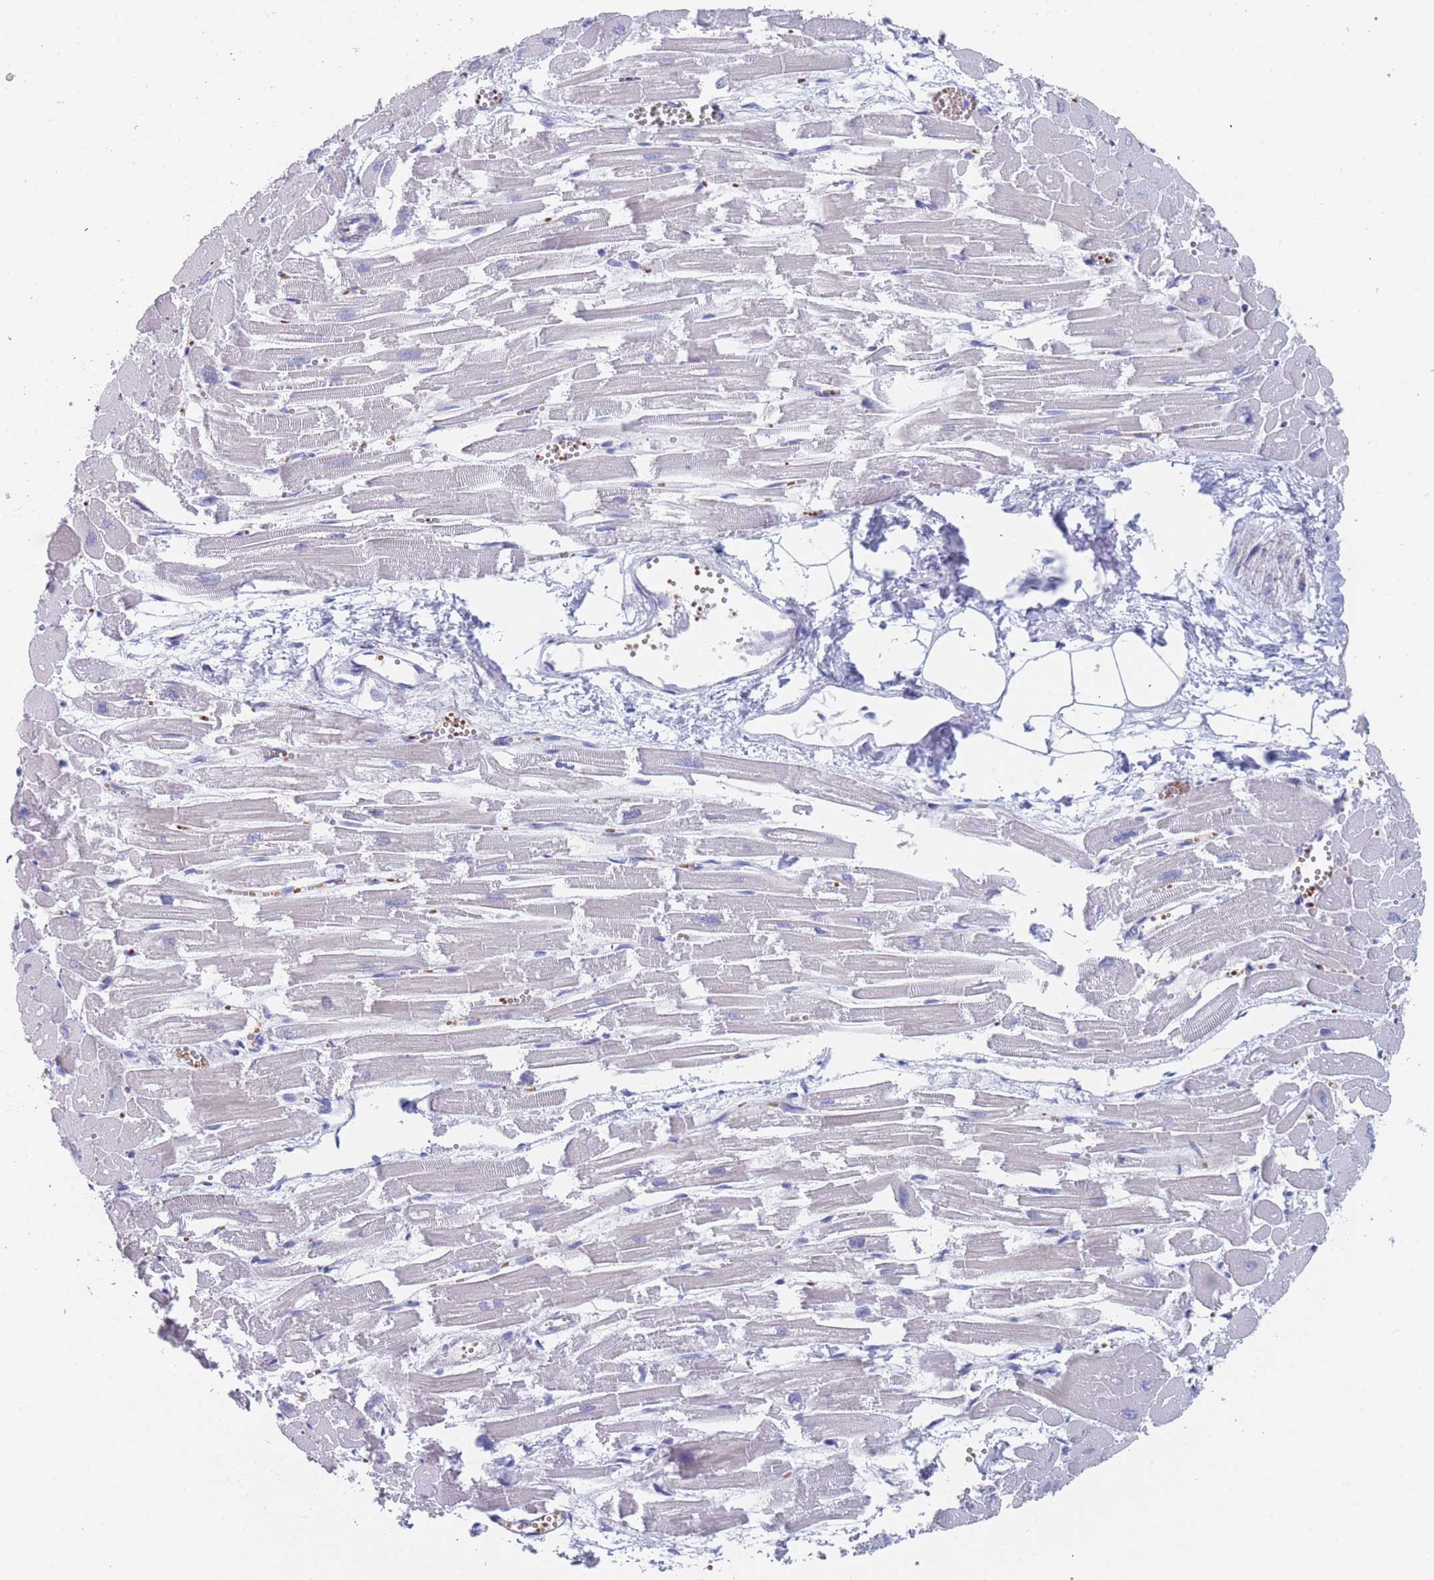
{"staining": {"intensity": "negative", "quantity": "none", "location": "none"}, "tissue": "heart muscle", "cell_type": "Cardiomyocytes", "image_type": "normal", "snomed": [{"axis": "morphology", "description": "Normal tissue, NOS"}, {"axis": "topography", "description": "Heart"}], "caption": "A micrograph of heart muscle stained for a protein exhibits no brown staining in cardiomyocytes.", "gene": "OR5D16", "patient": {"sex": "male", "age": 54}}